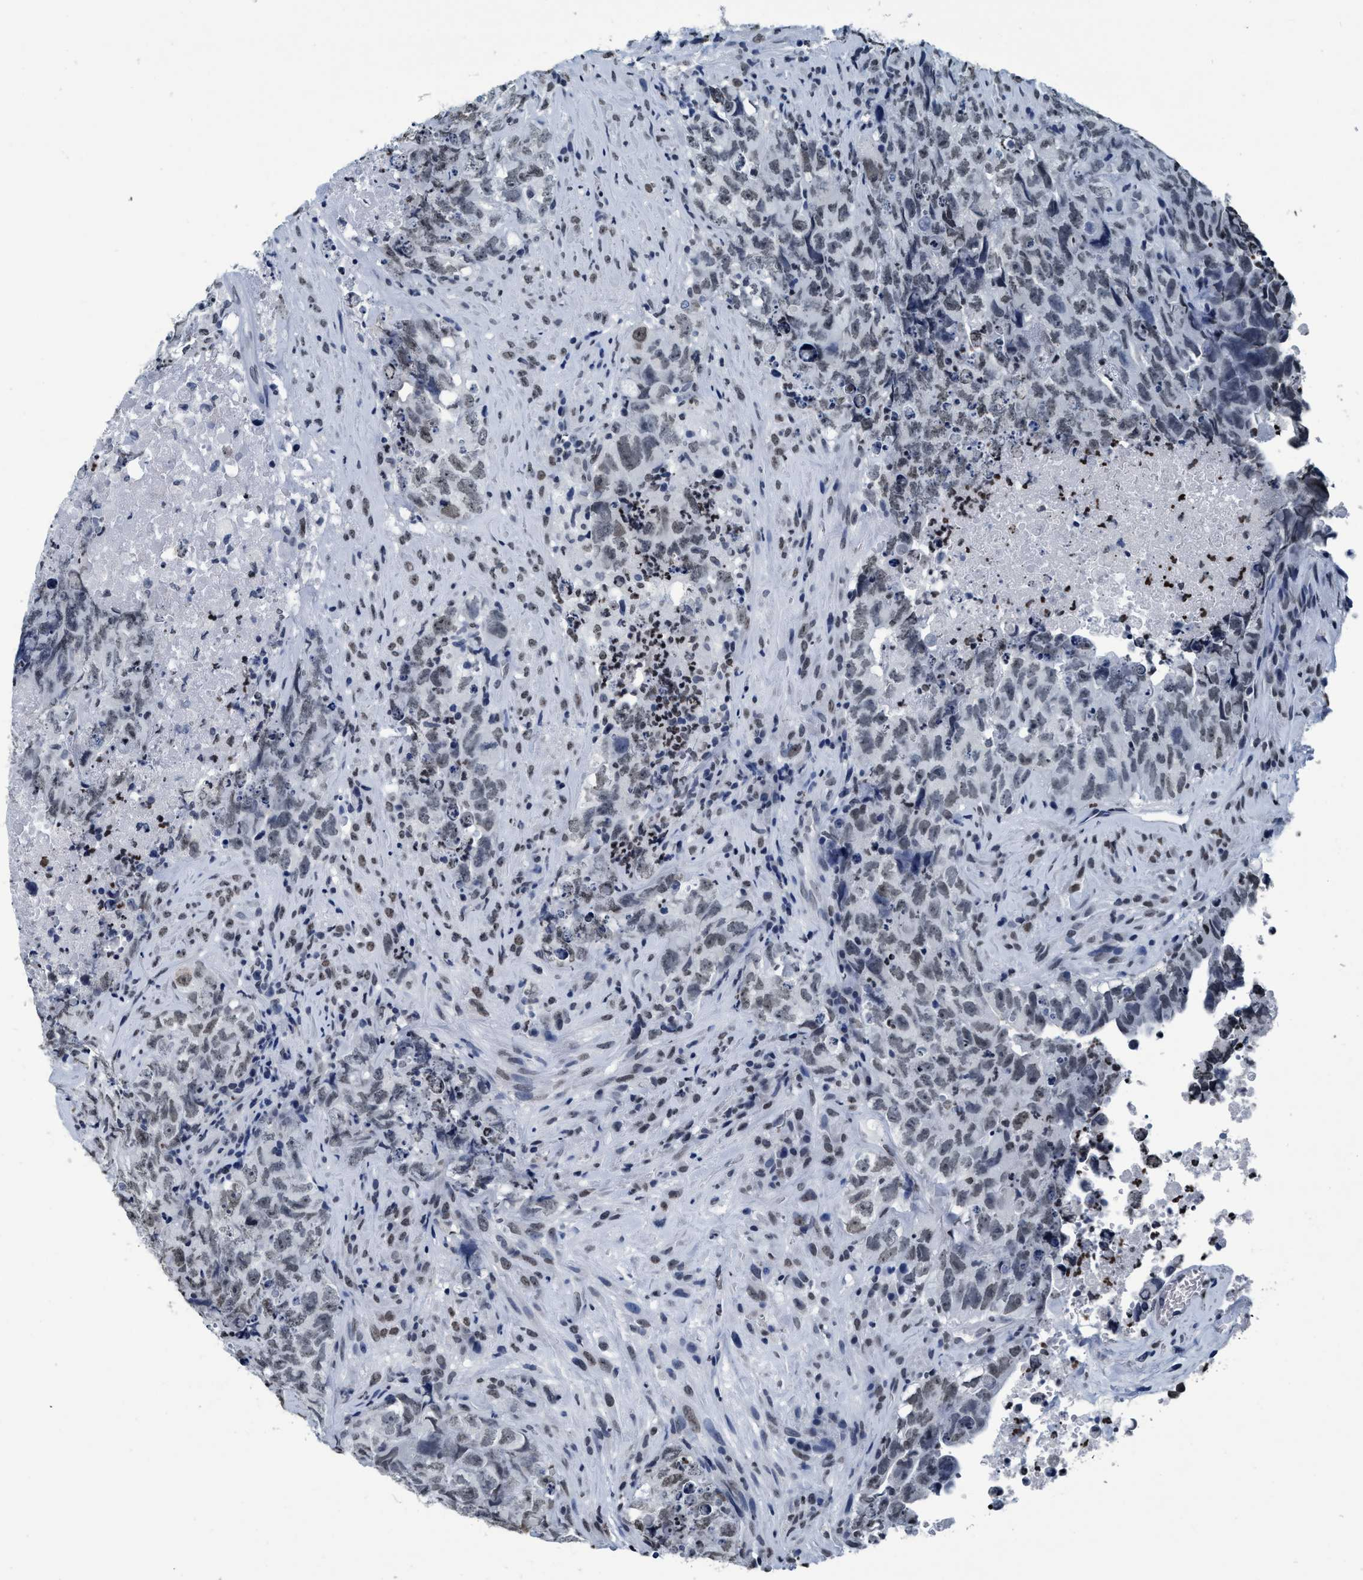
{"staining": {"intensity": "weak", "quantity": ">75%", "location": "nuclear"}, "tissue": "testis cancer", "cell_type": "Tumor cells", "image_type": "cancer", "snomed": [{"axis": "morphology", "description": "Carcinoma, Embryonal, NOS"}, {"axis": "topography", "description": "Testis"}], "caption": "Approximately >75% of tumor cells in human testis cancer (embryonal carcinoma) display weak nuclear protein expression as visualized by brown immunohistochemical staining.", "gene": "CCNE2", "patient": {"sex": "male", "age": 32}}